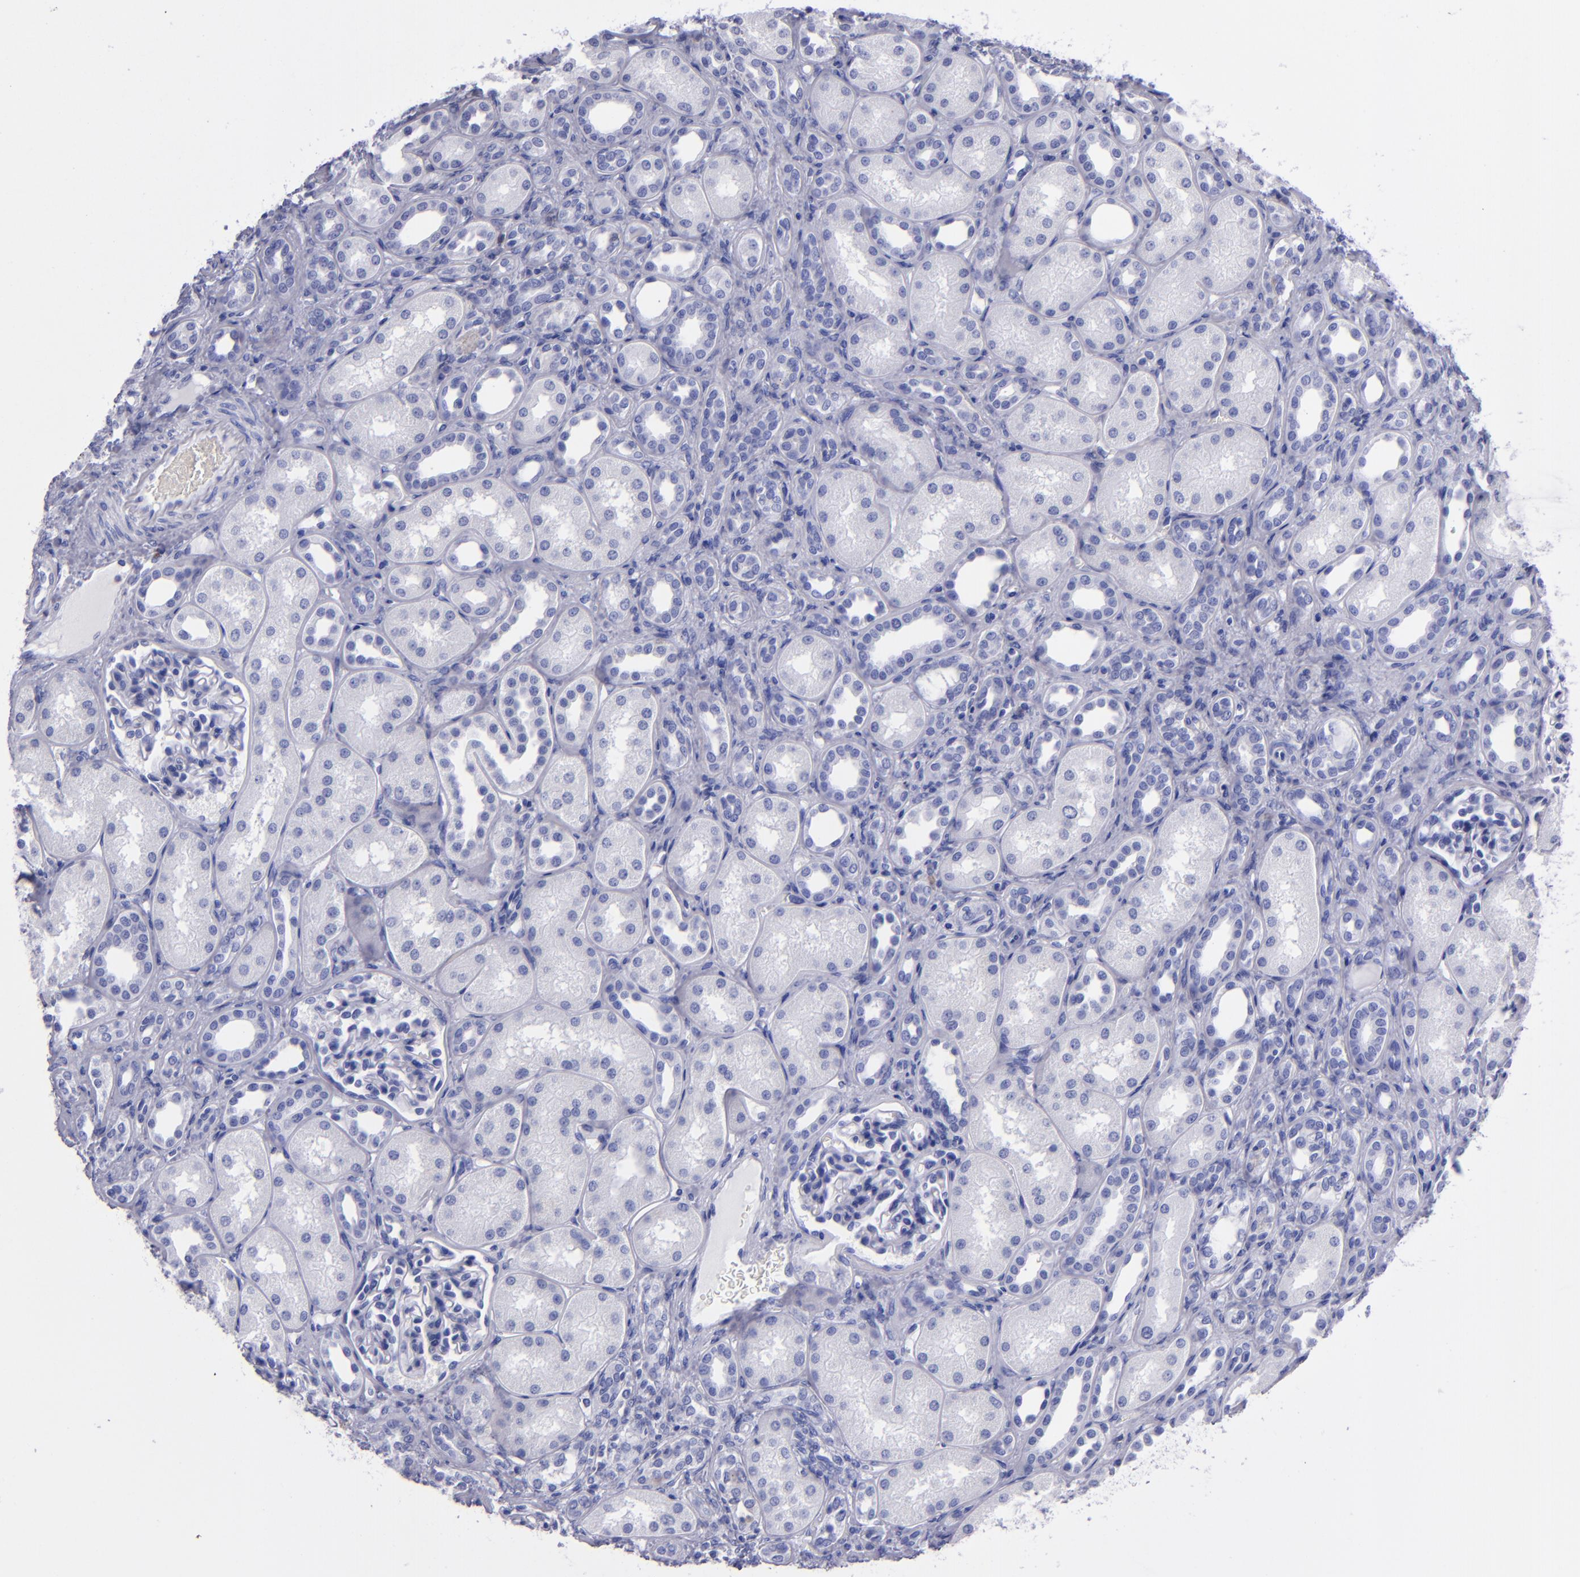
{"staining": {"intensity": "negative", "quantity": "none", "location": "none"}, "tissue": "kidney", "cell_type": "Cells in glomeruli", "image_type": "normal", "snomed": [{"axis": "morphology", "description": "Normal tissue, NOS"}, {"axis": "topography", "description": "Kidney"}], "caption": "Kidney stained for a protein using IHC reveals no positivity cells in glomeruli.", "gene": "CD38", "patient": {"sex": "male", "age": 7}}